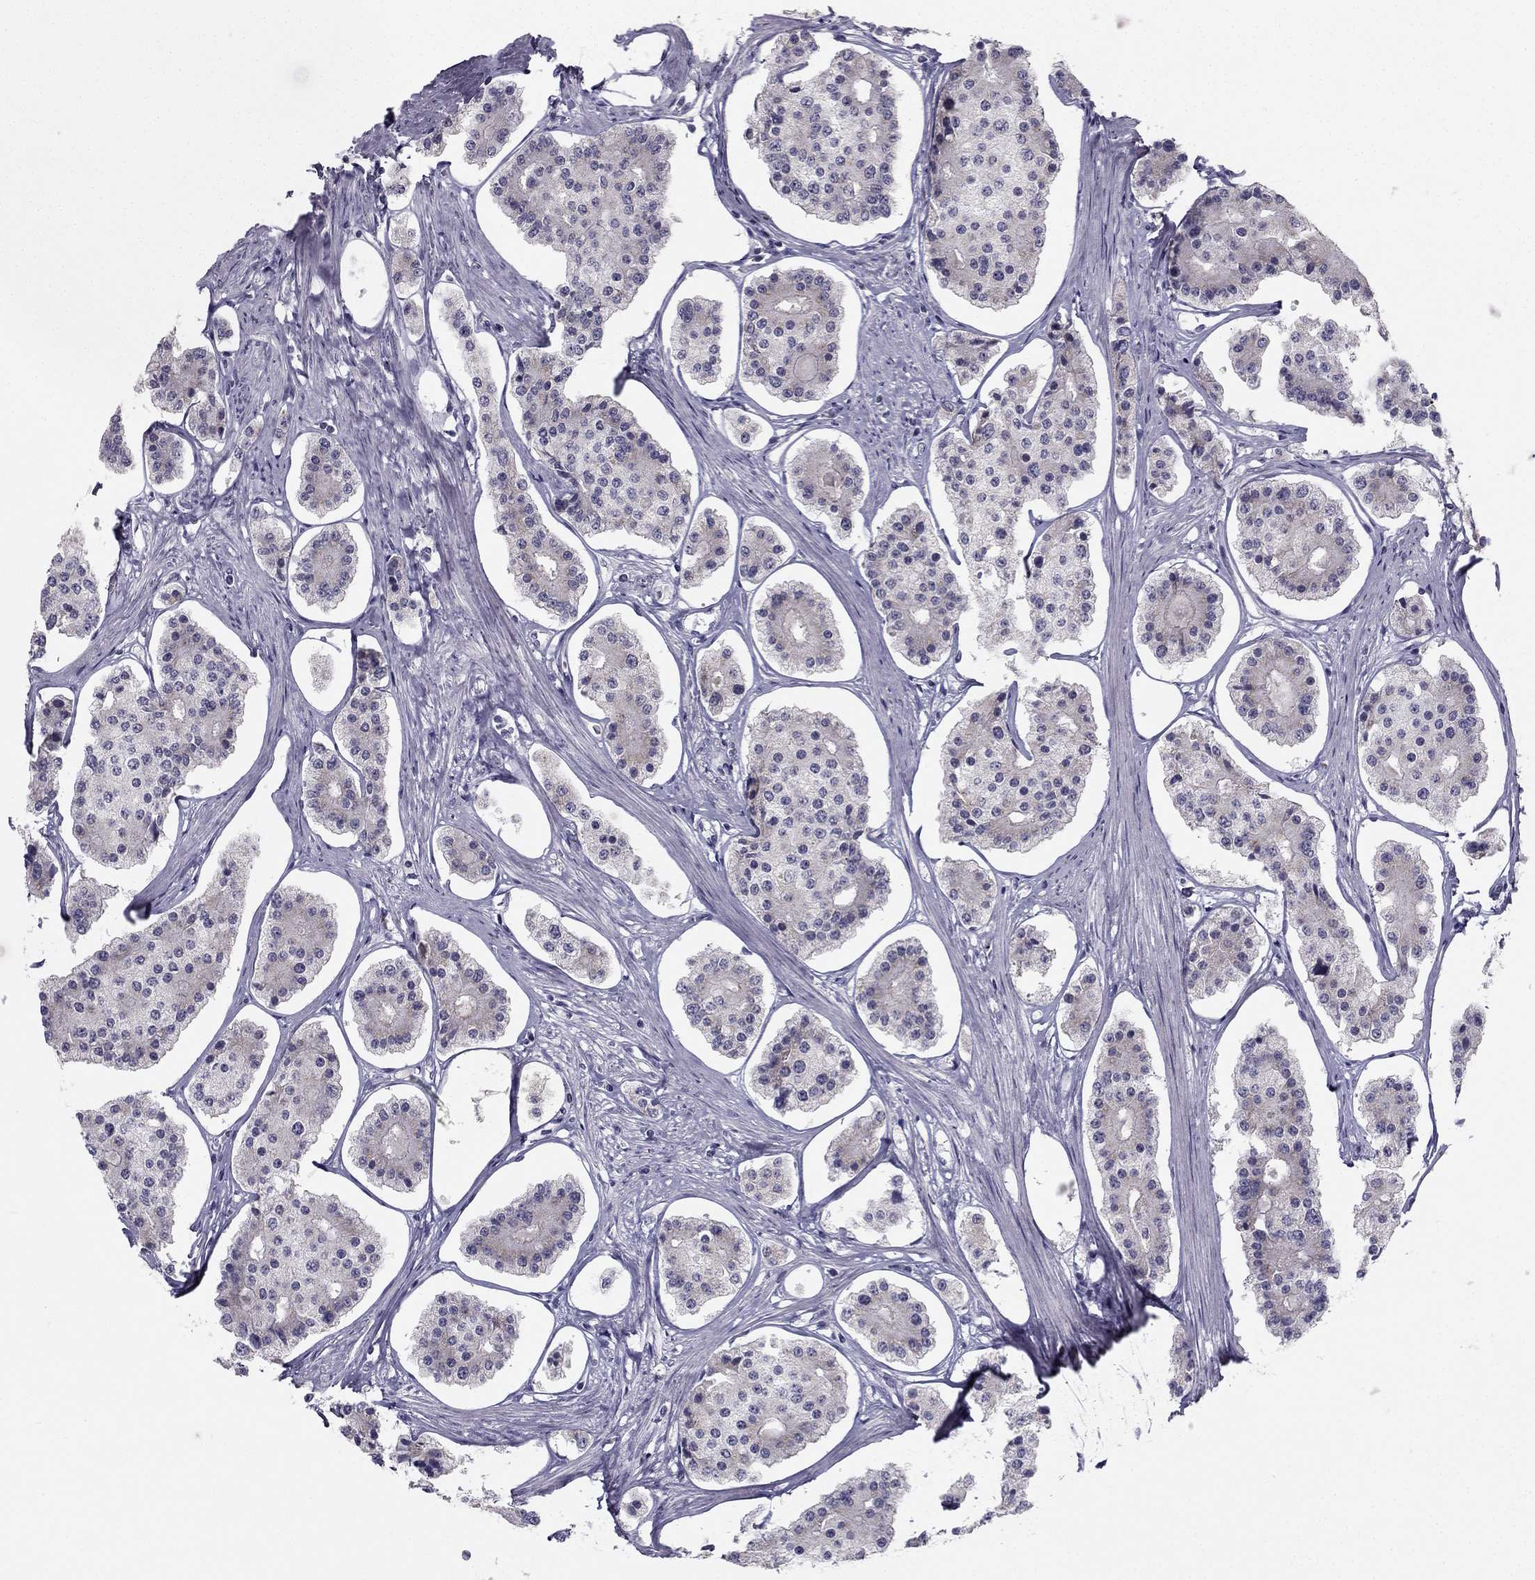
{"staining": {"intensity": "negative", "quantity": "none", "location": "none"}, "tissue": "carcinoid", "cell_type": "Tumor cells", "image_type": "cancer", "snomed": [{"axis": "morphology", "description": "Carcinoid, malignant, NOS"}, {"axis": "topography", "description": "Small intestine"}], "caption": "High magnification brightfield microscopy of carcinoid stained with DAB (3,3'-diaminobenzidine) (brown) and counterstained with hematoxylin (blue): tumor cells show no significant expression. (DAB (3,3'-diaminobenzidine) immunohistochemistry with hematoxylin counter stain).", "gene": "TRPS1", "patient": {"sex": "female", "age": 65}}